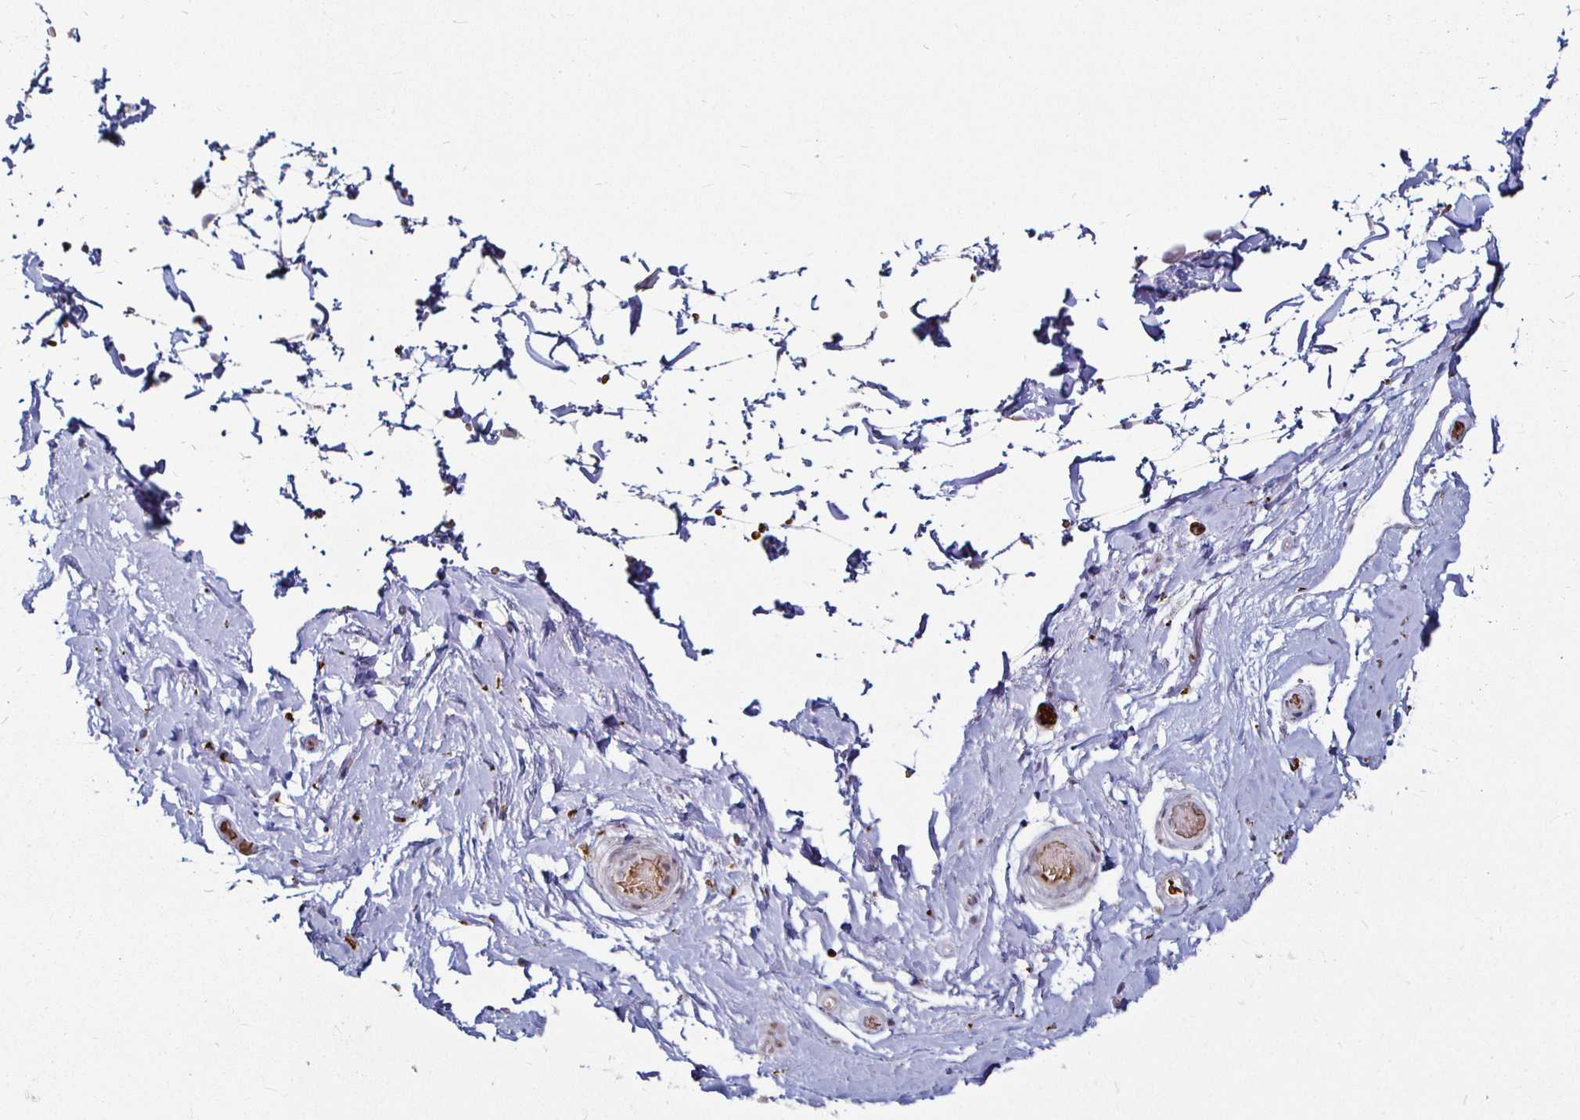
{"staining": {"intensity": "negative", "quantity": "none", "location": "none"}, "tissue": "adipose tissue", "cell_type": "Adipocytes", "image_type": "normal", "snomed": [{"axis": "morphology", "description": "Normal tissue, NOS"}, {"axis": "topography", "description": "Epididymis, spermatic cord, NOS"}, {"axis": "topography", "description": "Epididymis"}, {"axis": "topography", "description": "Peripheral nerve tissue"}], "caption": "Micrograph shows no protein positivity in adipocytes of benign adipose tissue. (Brightfield microscopy of DAB (3,3'-diaminobenzidine) immunohistochemistry (IHC) at high magnification).", "gene": "ATG3", "patient": {"sex": "male", "age": 29}}